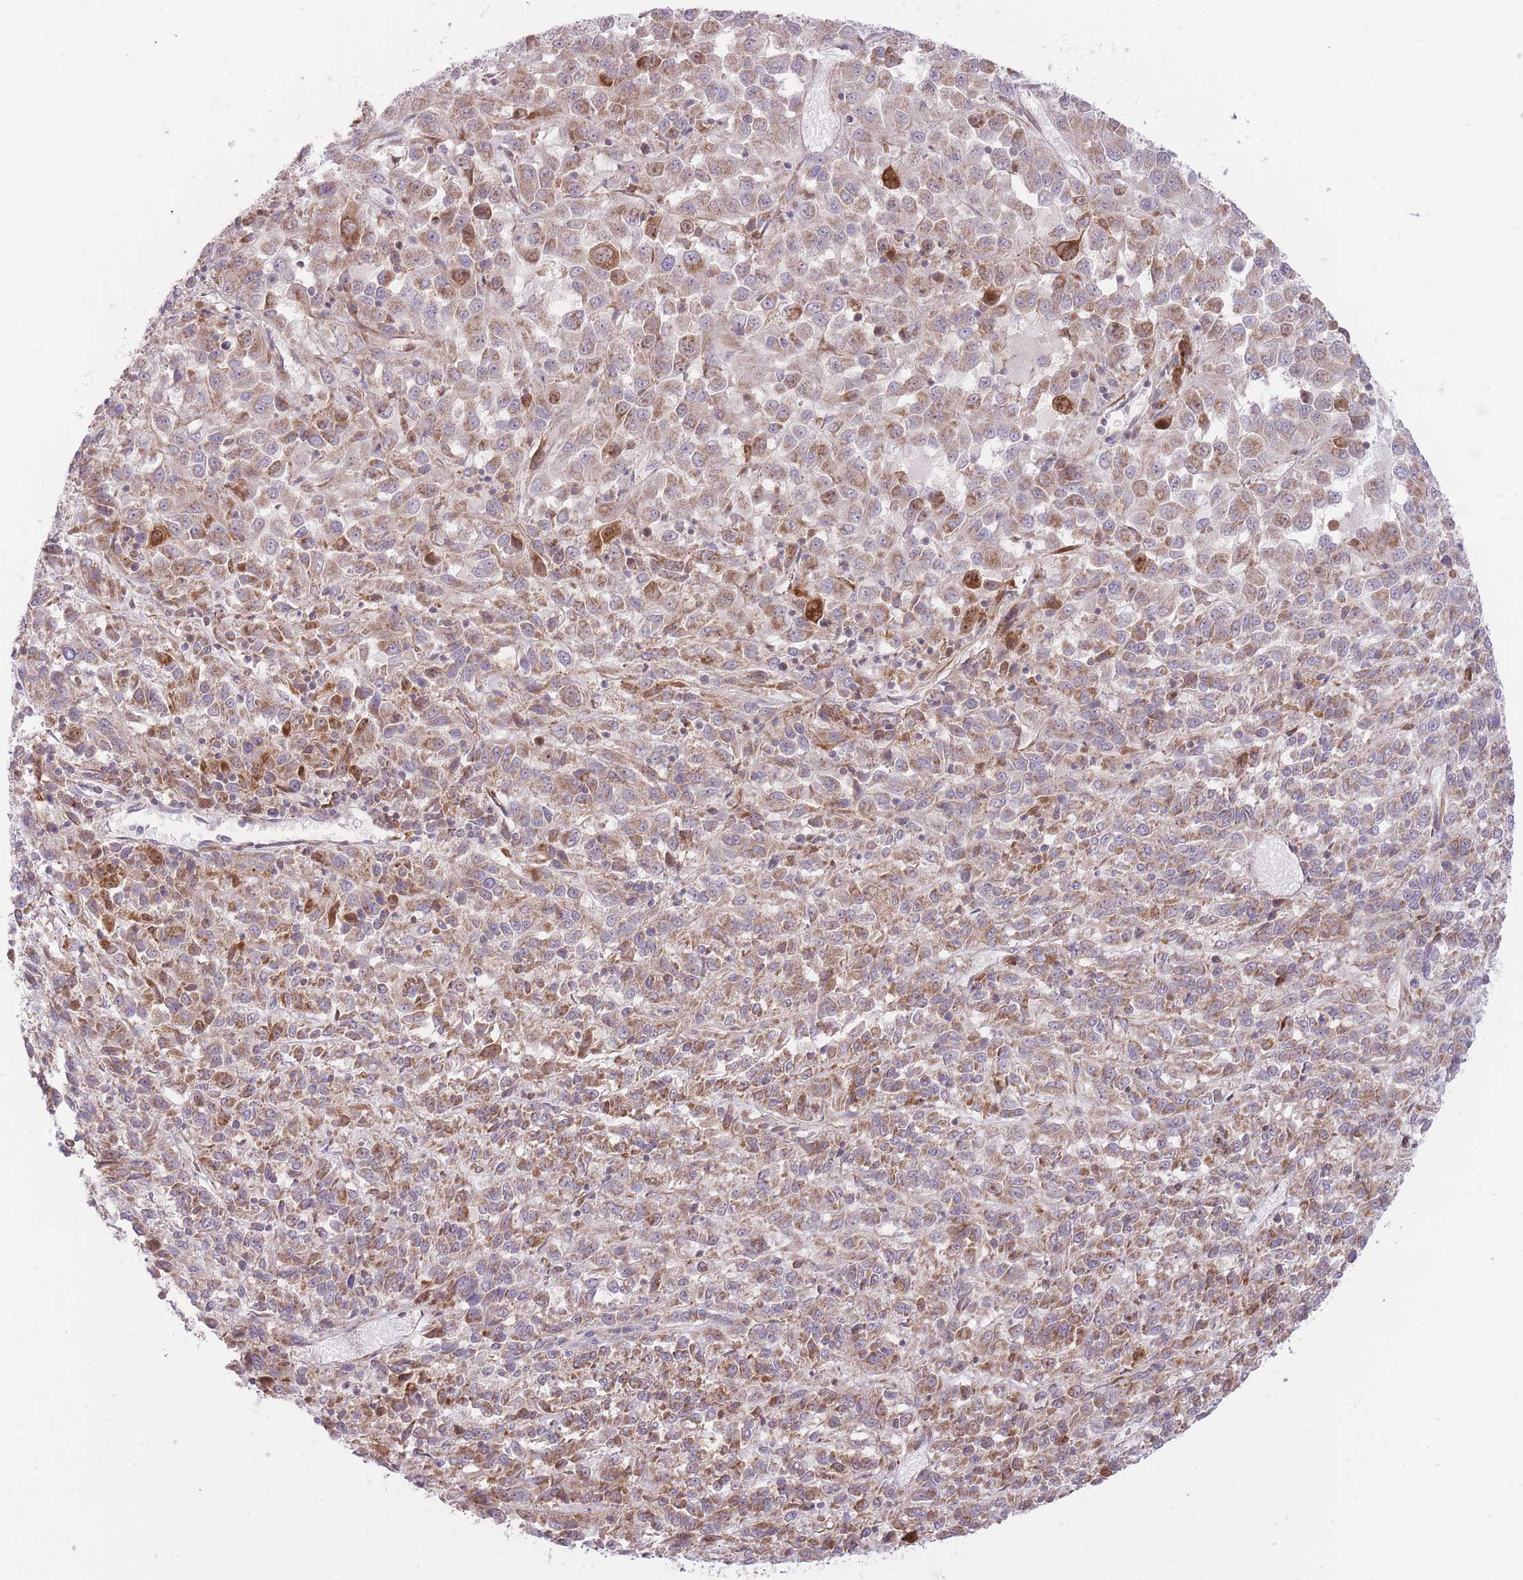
{"staining": {"intensity": "moderate", "quantity": ">75%", "location": "cytoplasmic/membranous"}, "tissue": "melanoma", "cell_type": "Tumor cells", "image_type": "cancer", "snomed": [{"axis": "morphology", "description": "Malignant melanoma, Metastatic site"}, {"axis": "topography", "description": "Lung"}], "caption": "Protein staining displays moderate cytoplasmic/membranous staining in approximately >75% of tumor cells in malignant melanoma (metastatic site).", "gene": "BOLA2B", "patient": {"sex": "male", "age": 64}}